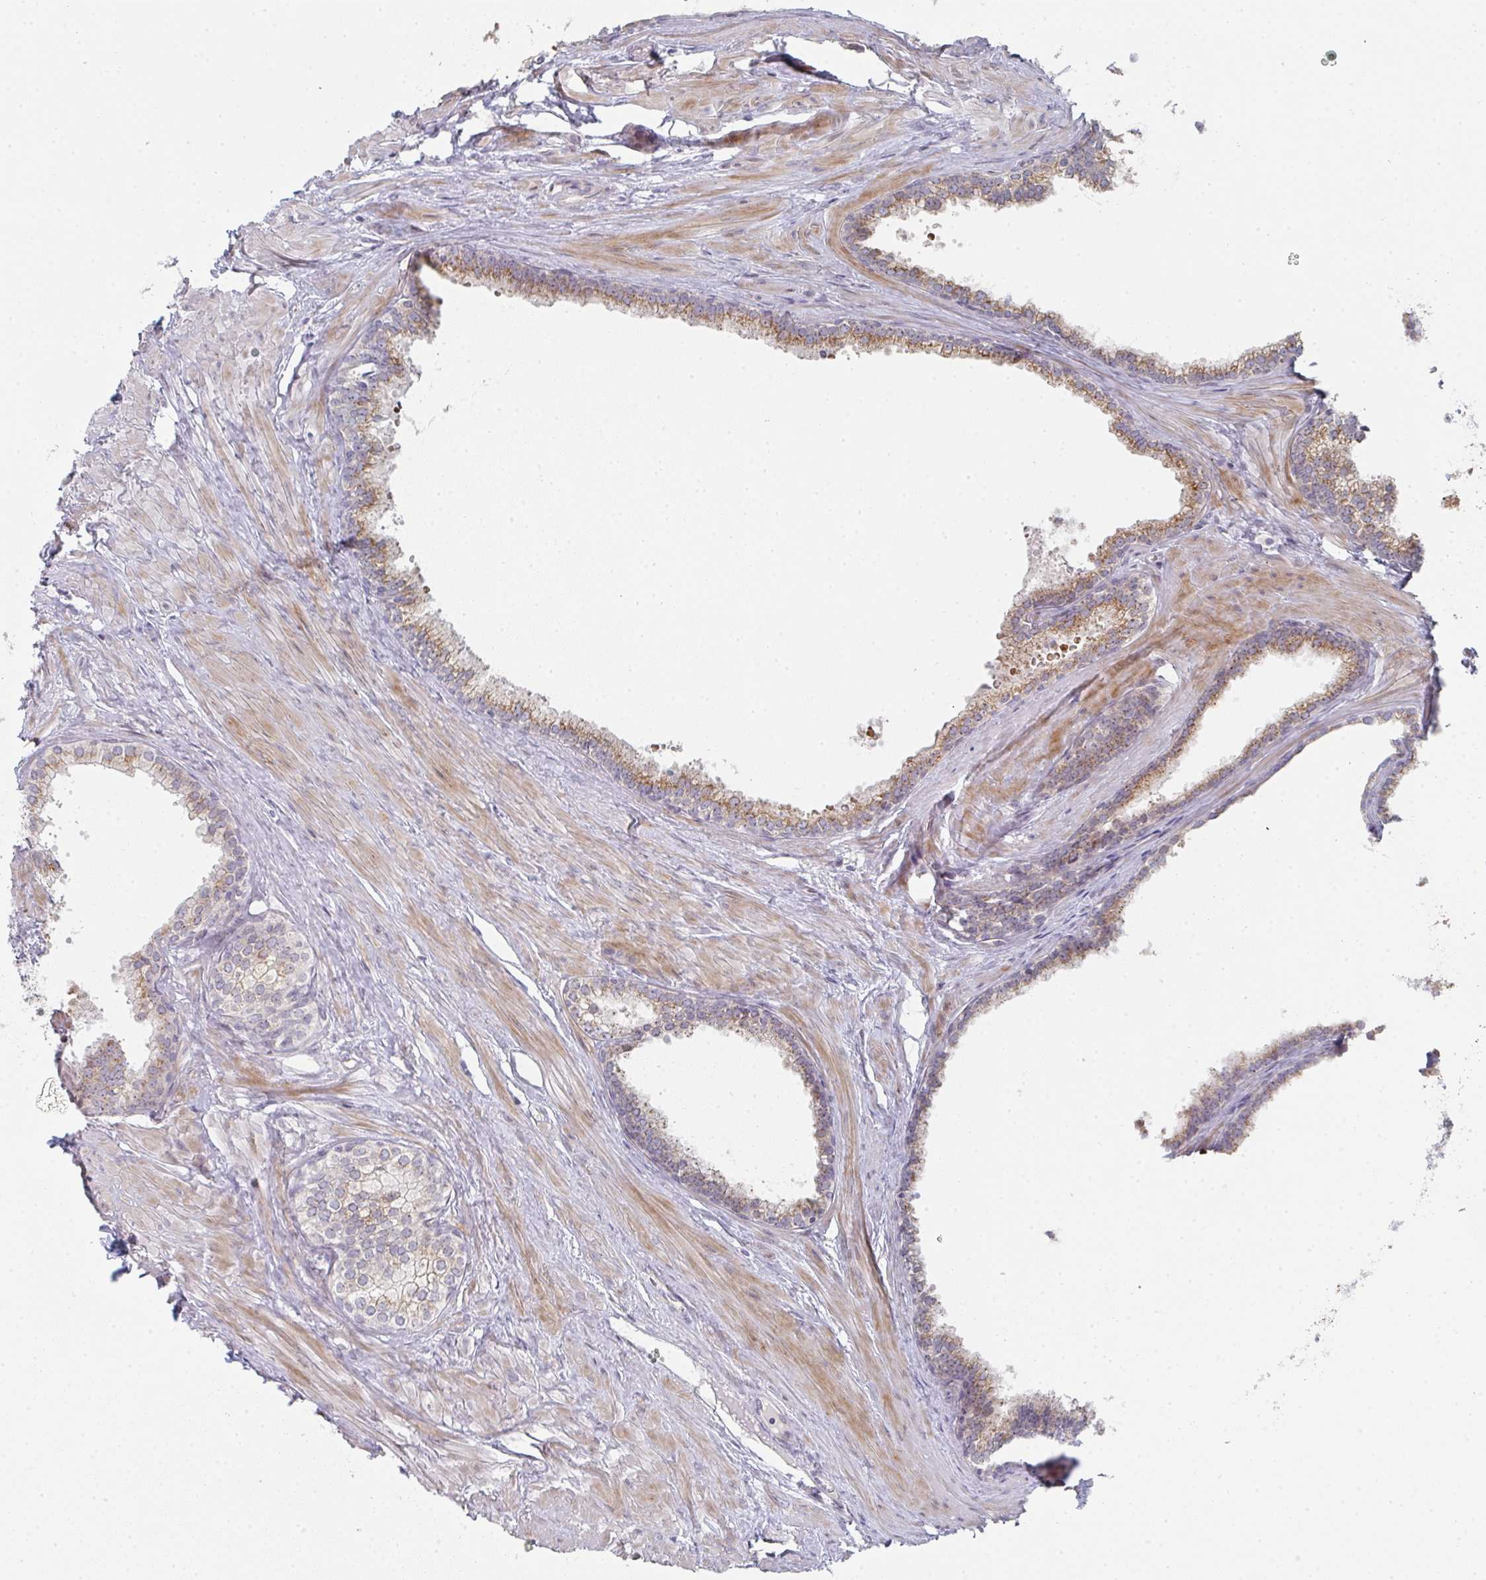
{"staining": {"intensity": "moderate", "quantity": "25%-75%", "location": "cytoplasmic/membranous"}, "tissue": "prostate", "cell_type": "Glandular cells", "image_type": "normal", "snomed": [{"axis": "morphology", "description": "Normal tissue, NOS"}, {"axis": "topography", "description": "Prostate"}, {"axis": "topography", "description": "Peripheral nerve tissue"}], "caption": "Moderate cytoplasmic/membranous staining for a protein is appreciated in about 25%-75% of glandular cells of normal prostate using immunohistochemistry.", "gene": "ZNF526", "patient": {"sex": "male", "age": 55}}